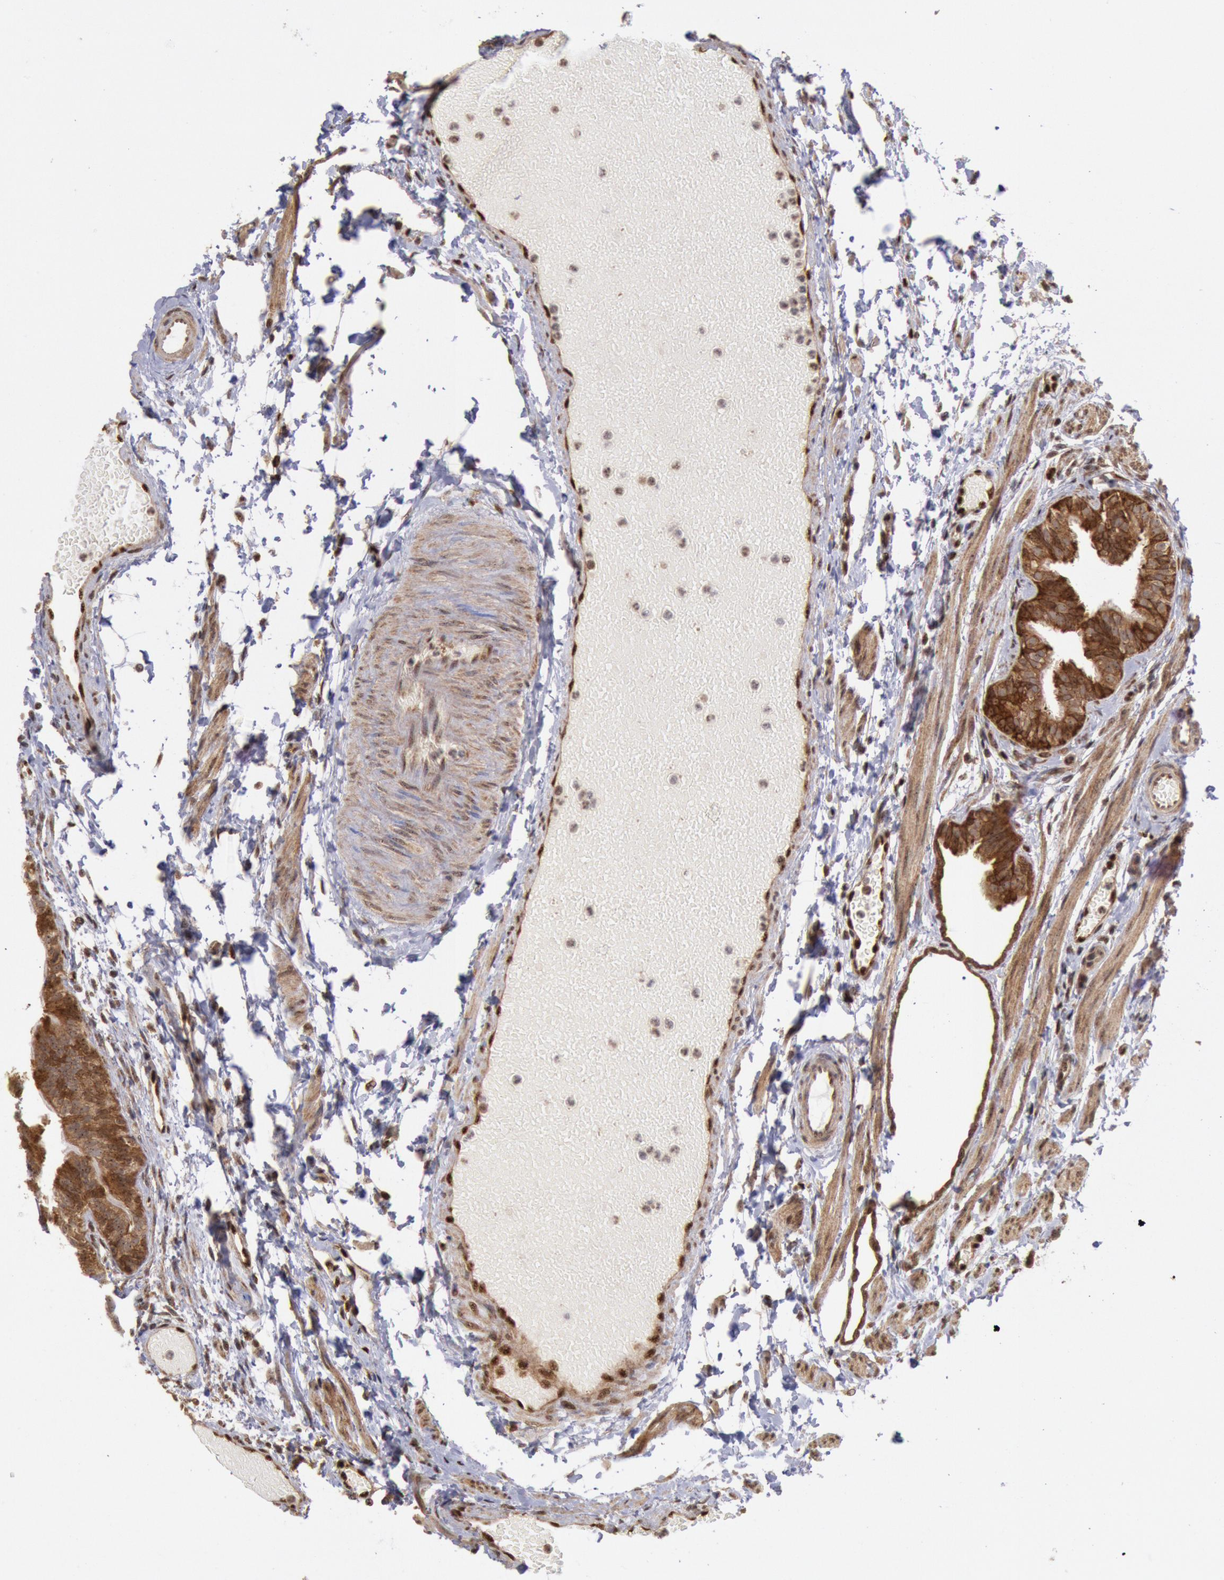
{"staining": {"intensity": "moderate", "quantity": ">75%", "location": "cytoplasmic/membranous"}, "tissue": "fallopian tube", "cell_type": "Glandular cells", "image_type": "normal", "snomed": [{"axis": "morphology", "description": "Normal tissue, NOS"}, {"axis": "morphology", "description": "Dermoid, NOS"}, {"axis": "topography", "description": "Fallopian tube"}], "caption": "Brown immunohistochemical staining in normal human fallopian tube exhibits moderate cytoplasmic/membranous expression in about >75% of glandular cells.", "gene": "STX17", "patient": {"sex": "female", "age": 33}}